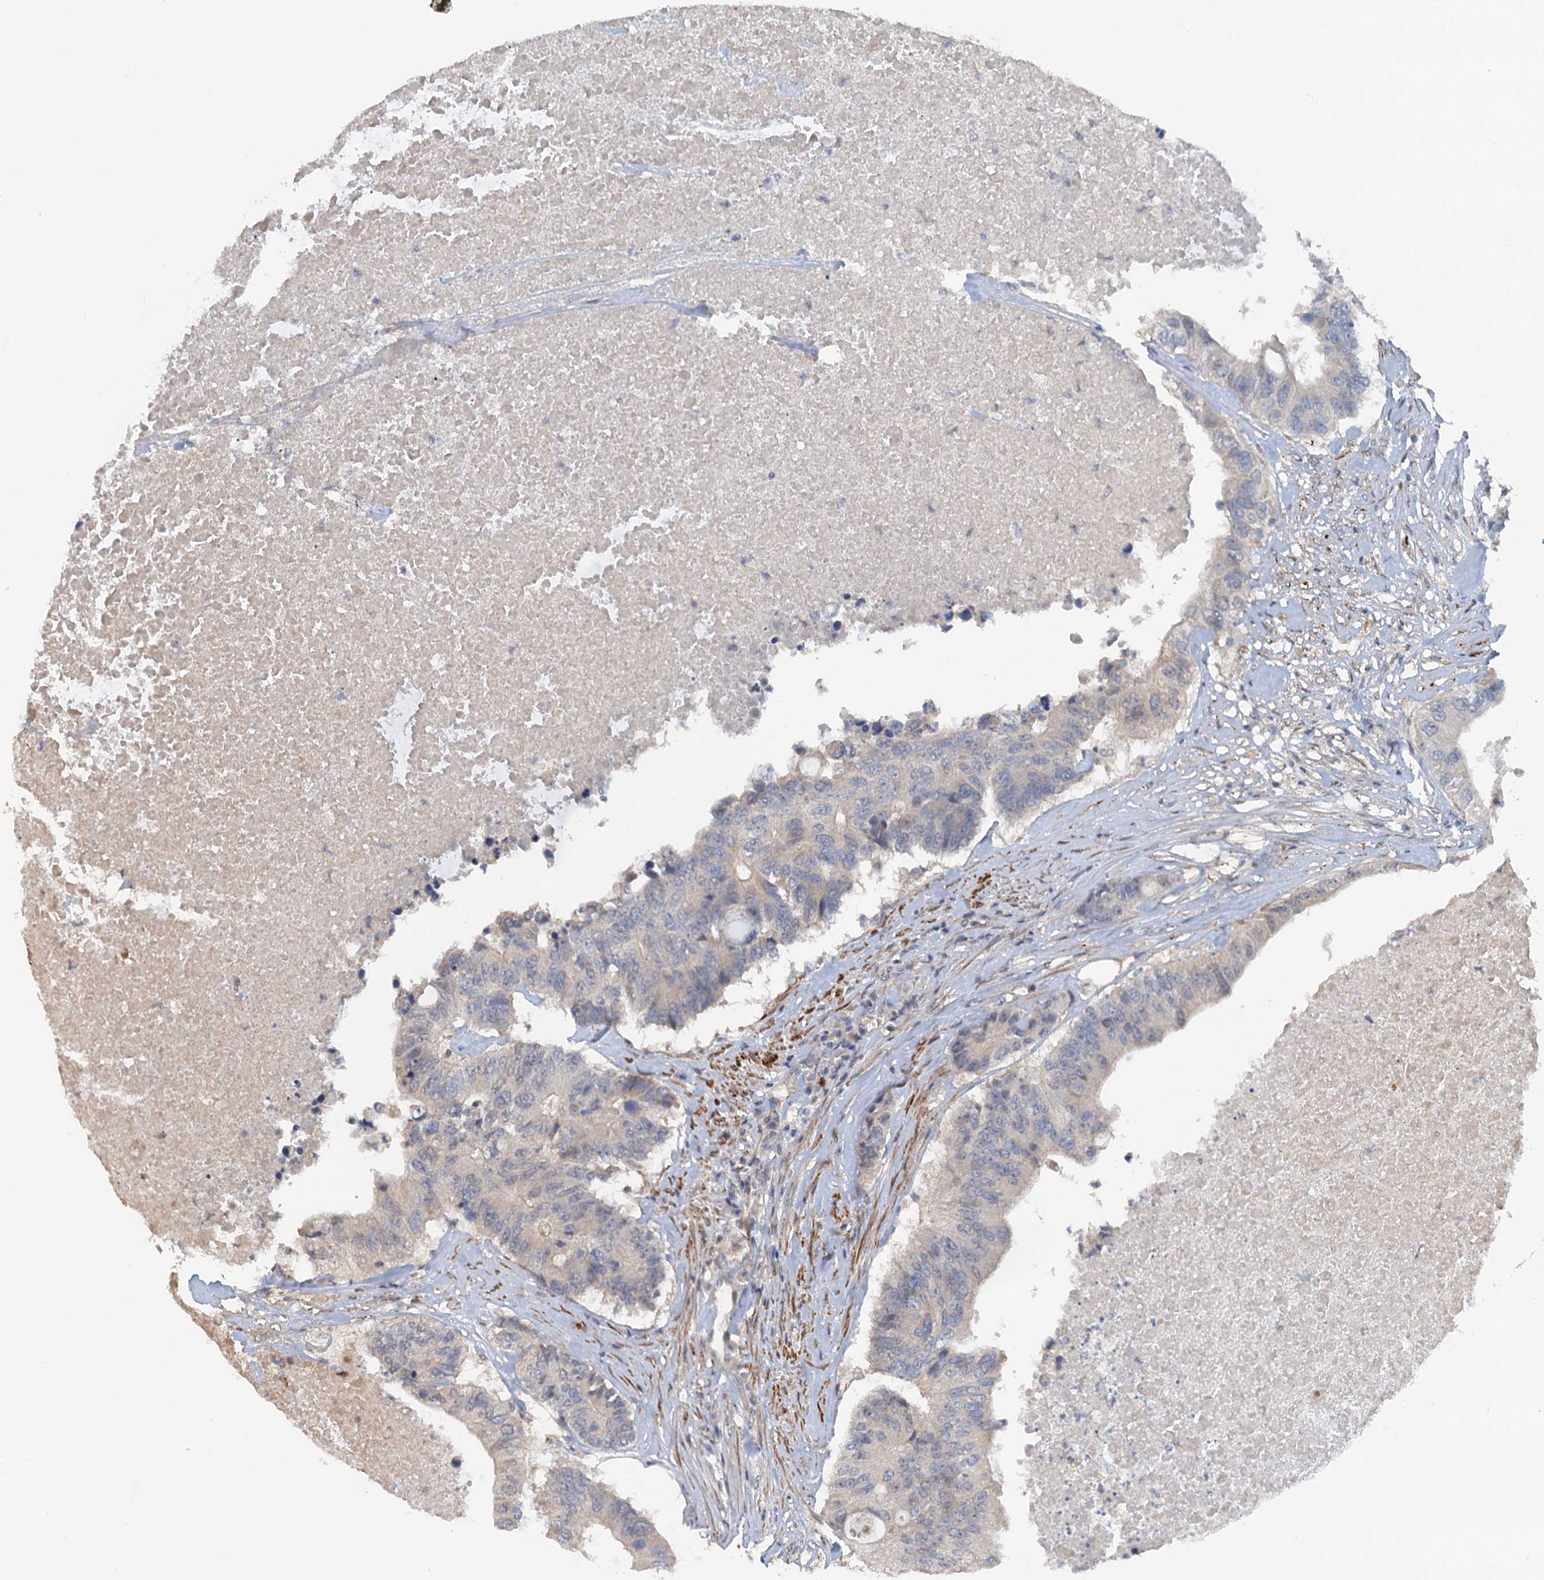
{"staining": {"intensity": "negative", "quantity": "none", "location": "none"}, "tissue": "colorectal cancer", "cell_type": "Tumor cells", "image_type": "cancer", "snomed": [{"axis": "morphology", "description": "Adenocarcinoma, NOS"}, {"axis": "topography", "description": "Colon"}], "caption": "Protein analysis of colorectal cancer (adenocarcinoma) reveals no significant staining in tumor cells.", "gene": "MYO16", "patient": {"sex": "male", "age": 71}}